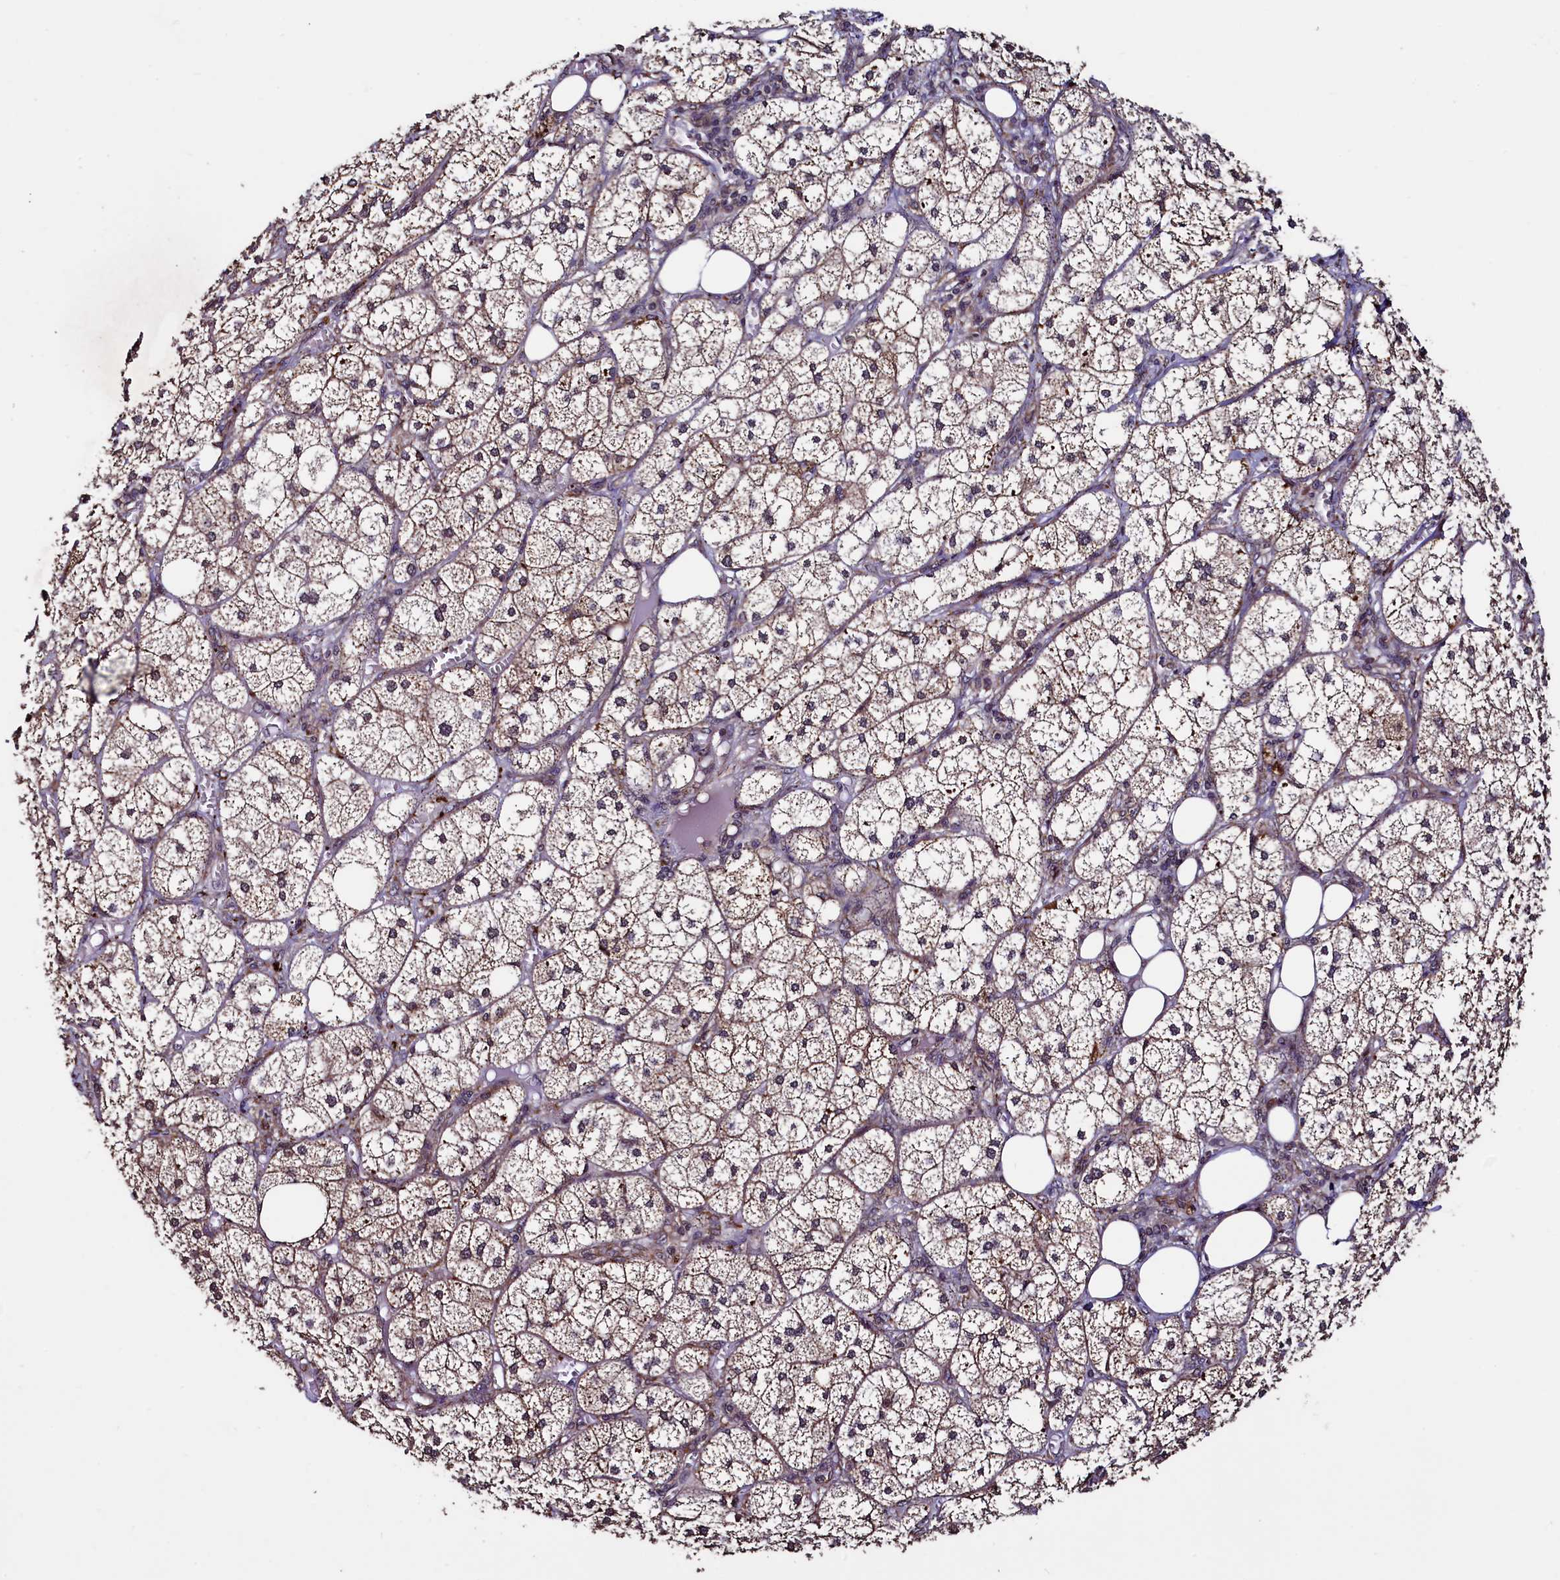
{"staining": {"intensity": "strong", "quantity": "25%-75%", "location": "cytoplasmic/membranous"}, "tissue": "adrenal gland", "cell_type": "Glandular cells", "image_type": "normal", "snomed": [{"axis": "morphology", "description": "Normal tissue, NOS"}, {"axis": "topography", "description": "Adrenal gland"}], "caption": "This photomicrograph exhibits IHC staining of normal human adrenal gland, with high strong cytoplasmic/membranous staining in approximately 25%-75% of glandular cells.", "gene": "RBFA", "patient": {"sex": "female", "age": 61}}